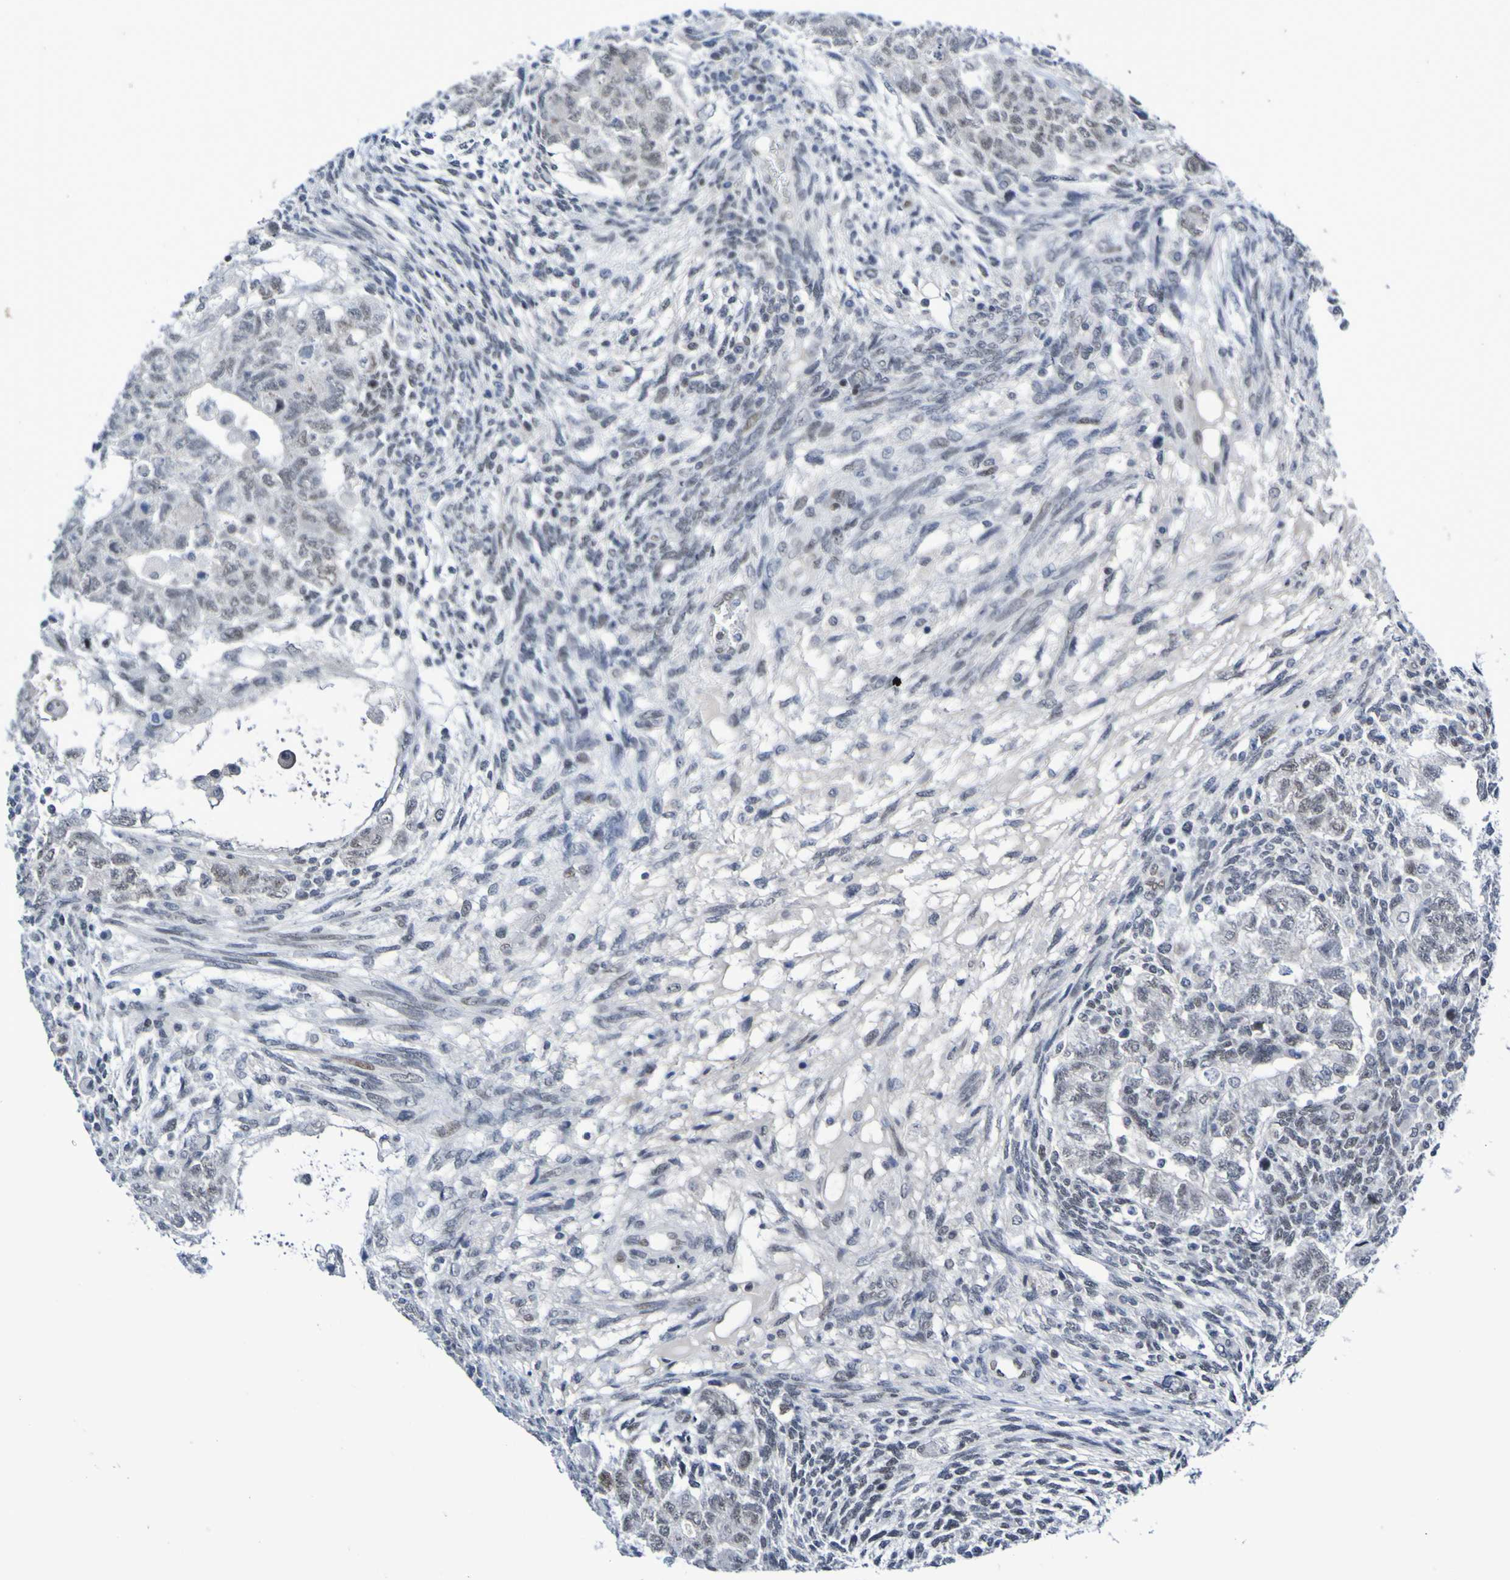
{"staining": {"intensity": "weak", "quantity": "25%-75%", "location": "nuclear"}, "tissue": "testis cancer", "cell_type": "Tumor cells", "image_type": "cancer", "snomed": [{"axis": "morphology", "description": "Normal tissue, NOS"}, {"axis": "morphology", "description": "Carcinoma, Embryonal, NOS"}, {"axis": "topography", "description": "Testis"}], "caption": "Protein staining of testis cancer tissue demonstrates weak nuclear positivity in approximately 25%-75% of tumor cells. Using DAB (brown) and hematoxylin (blue) stains, captured at high magnification using brightfield microscopy.", "gene": "PCGF1", "patient": {"sex": "male", "age": 36}}